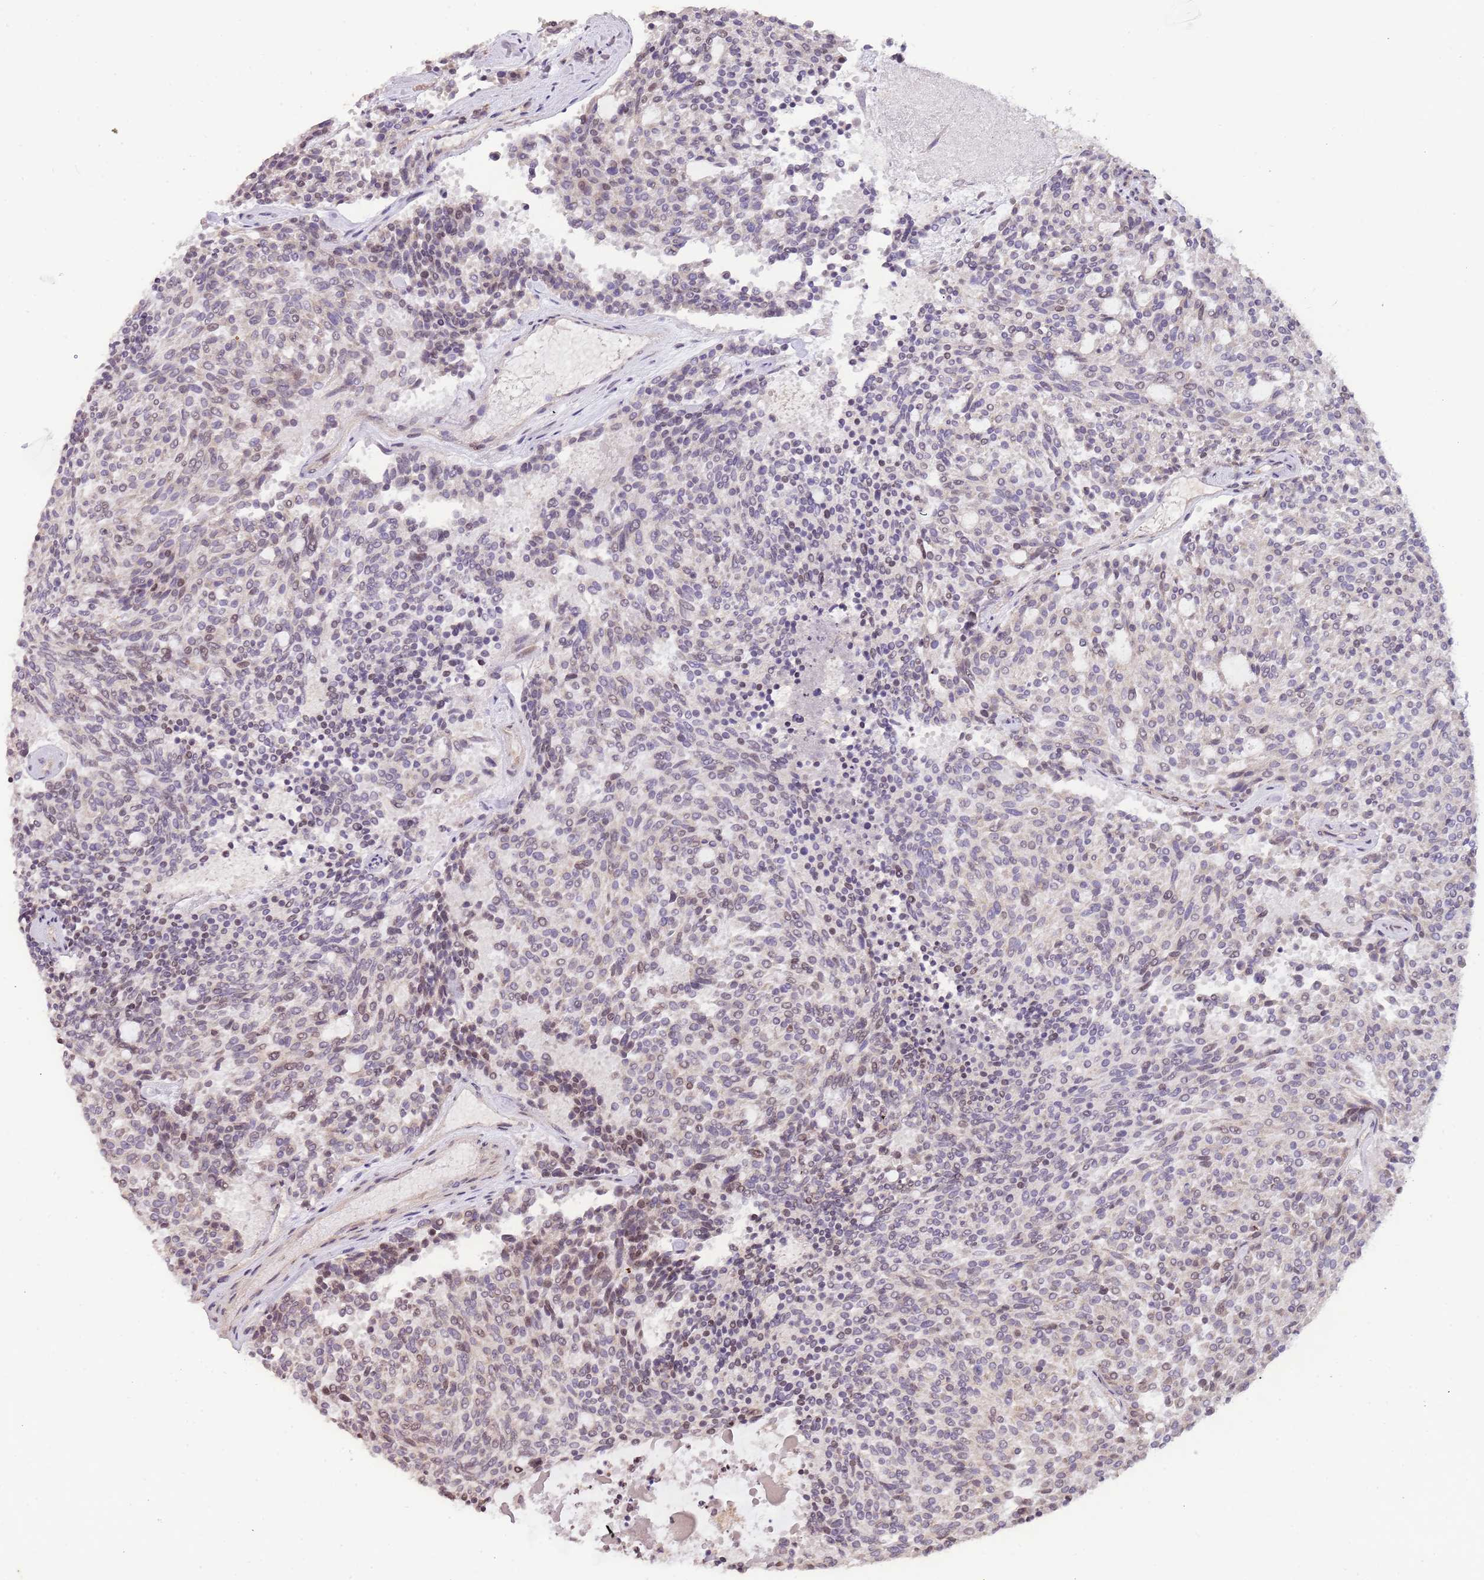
{"staining": {"intensity": "weak", "quantity": "<25%", "location": "nuclear"}, "tissue": "carcinoid", "cell_type": "Tumor cells", "image_type": "cancer", "snomed": [{"axis": "morphology", "description": "Carcinoid, malignant, NOS"}, {"axis": "topography", "description": "Pancreas"}], "caption": "The histopathology image reveals no staining of tumor cells in carcinoid.", "gene": "SLC16A4", "patient": {"sex": "female", "age": 54}}